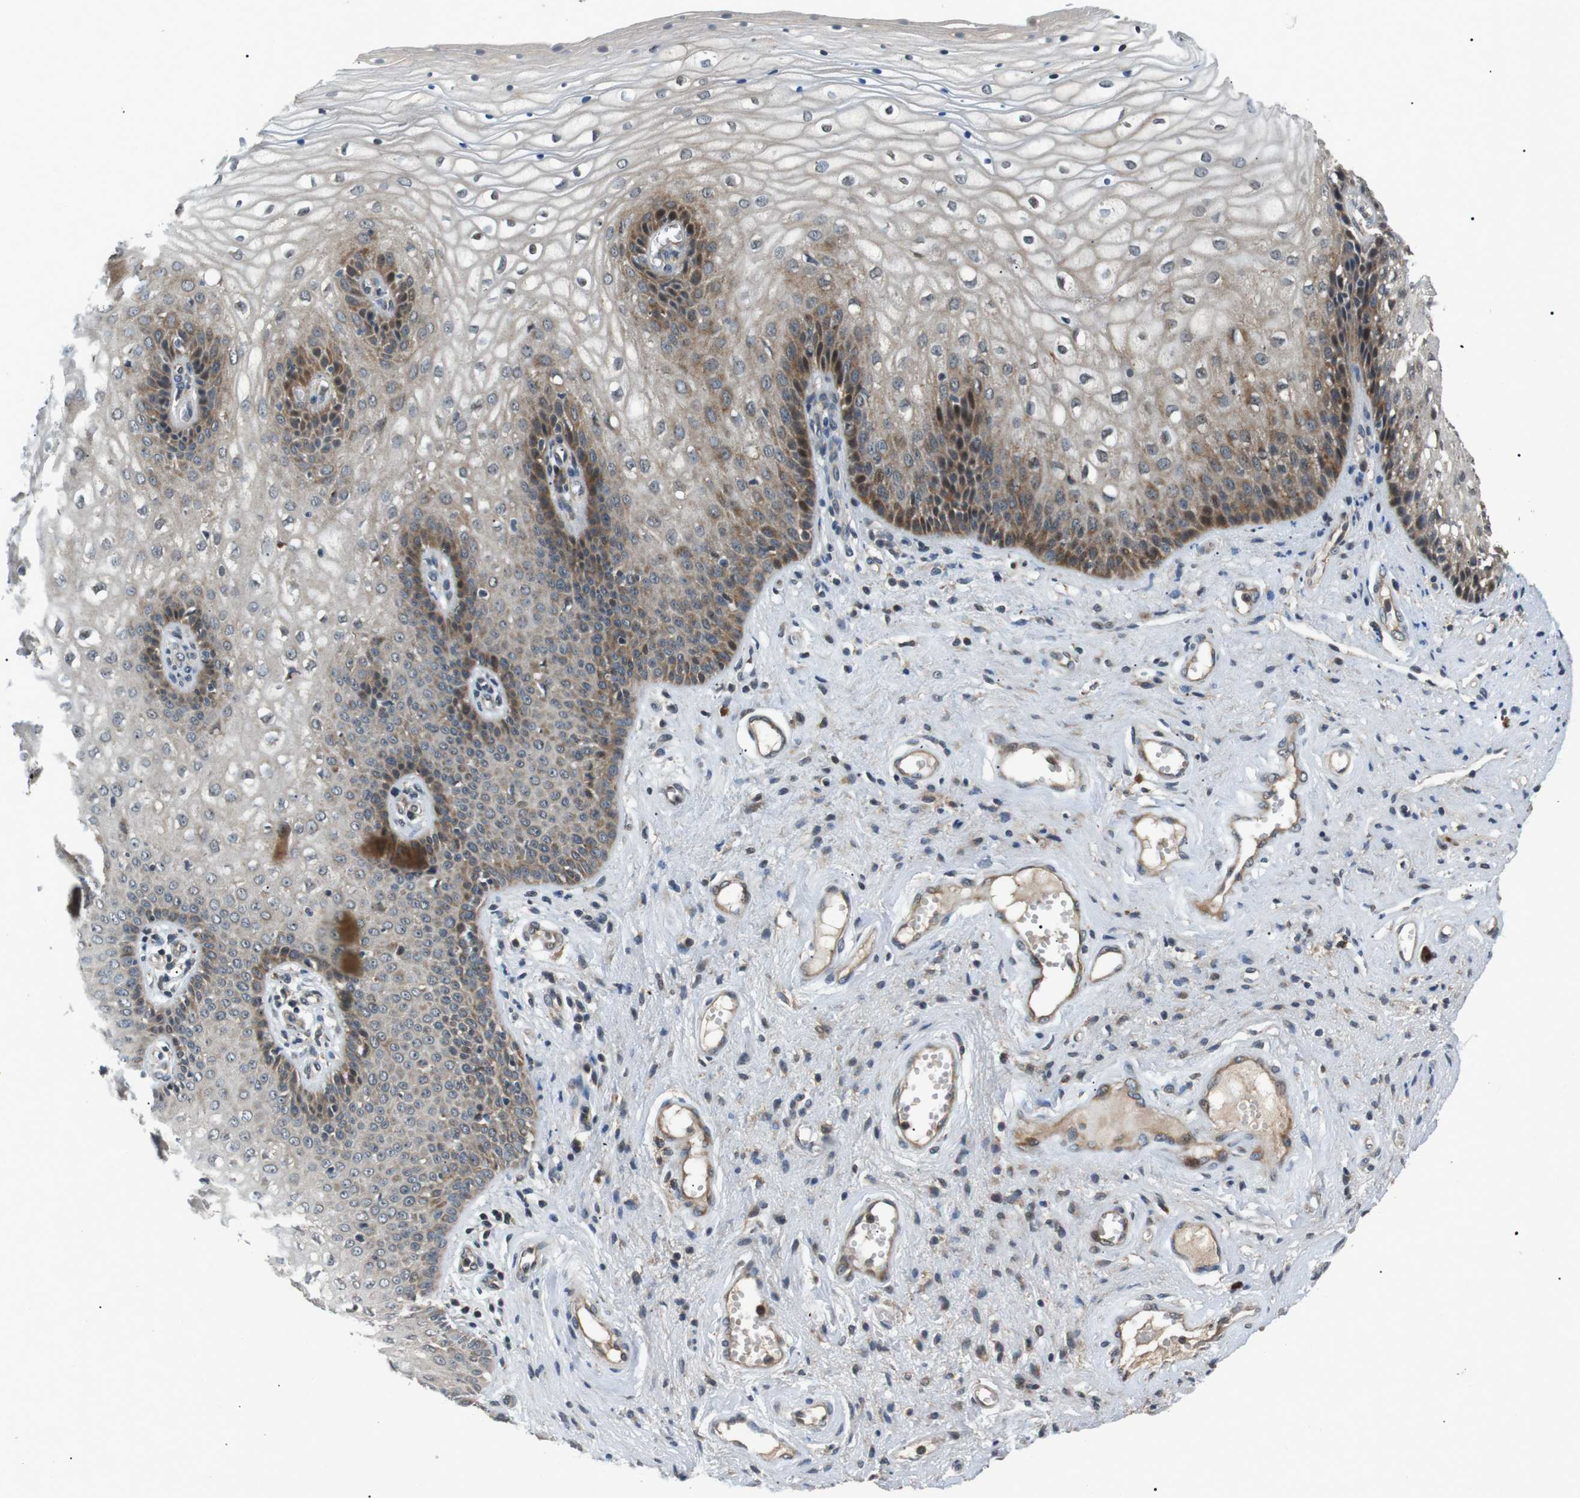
{"staining": {"intensity": "moderate", "quantity": "25%-75%", "location": "cytoplasmic/membranous,nuclear"}, "tissue": "vagina", "cell_type": "Squamous epithelial cells", "image_type": "normal", "snomed": [{"axis": "morphology", "description": "Normal tissue, NOS"}, {"axis": "topography", "description": "Vagina"}], "caption": "Immunohistochemical staining of normal vagina reveals medium levels of moderate cytoplasmic/membranous,nuclear expression in approximately 25%-75% of squamous epithelial cells. (Brightfield microscopy of DAB IHC at high magnification).", "gene": "HSPA13", "patient": {"sex": "female", "age": 34}}